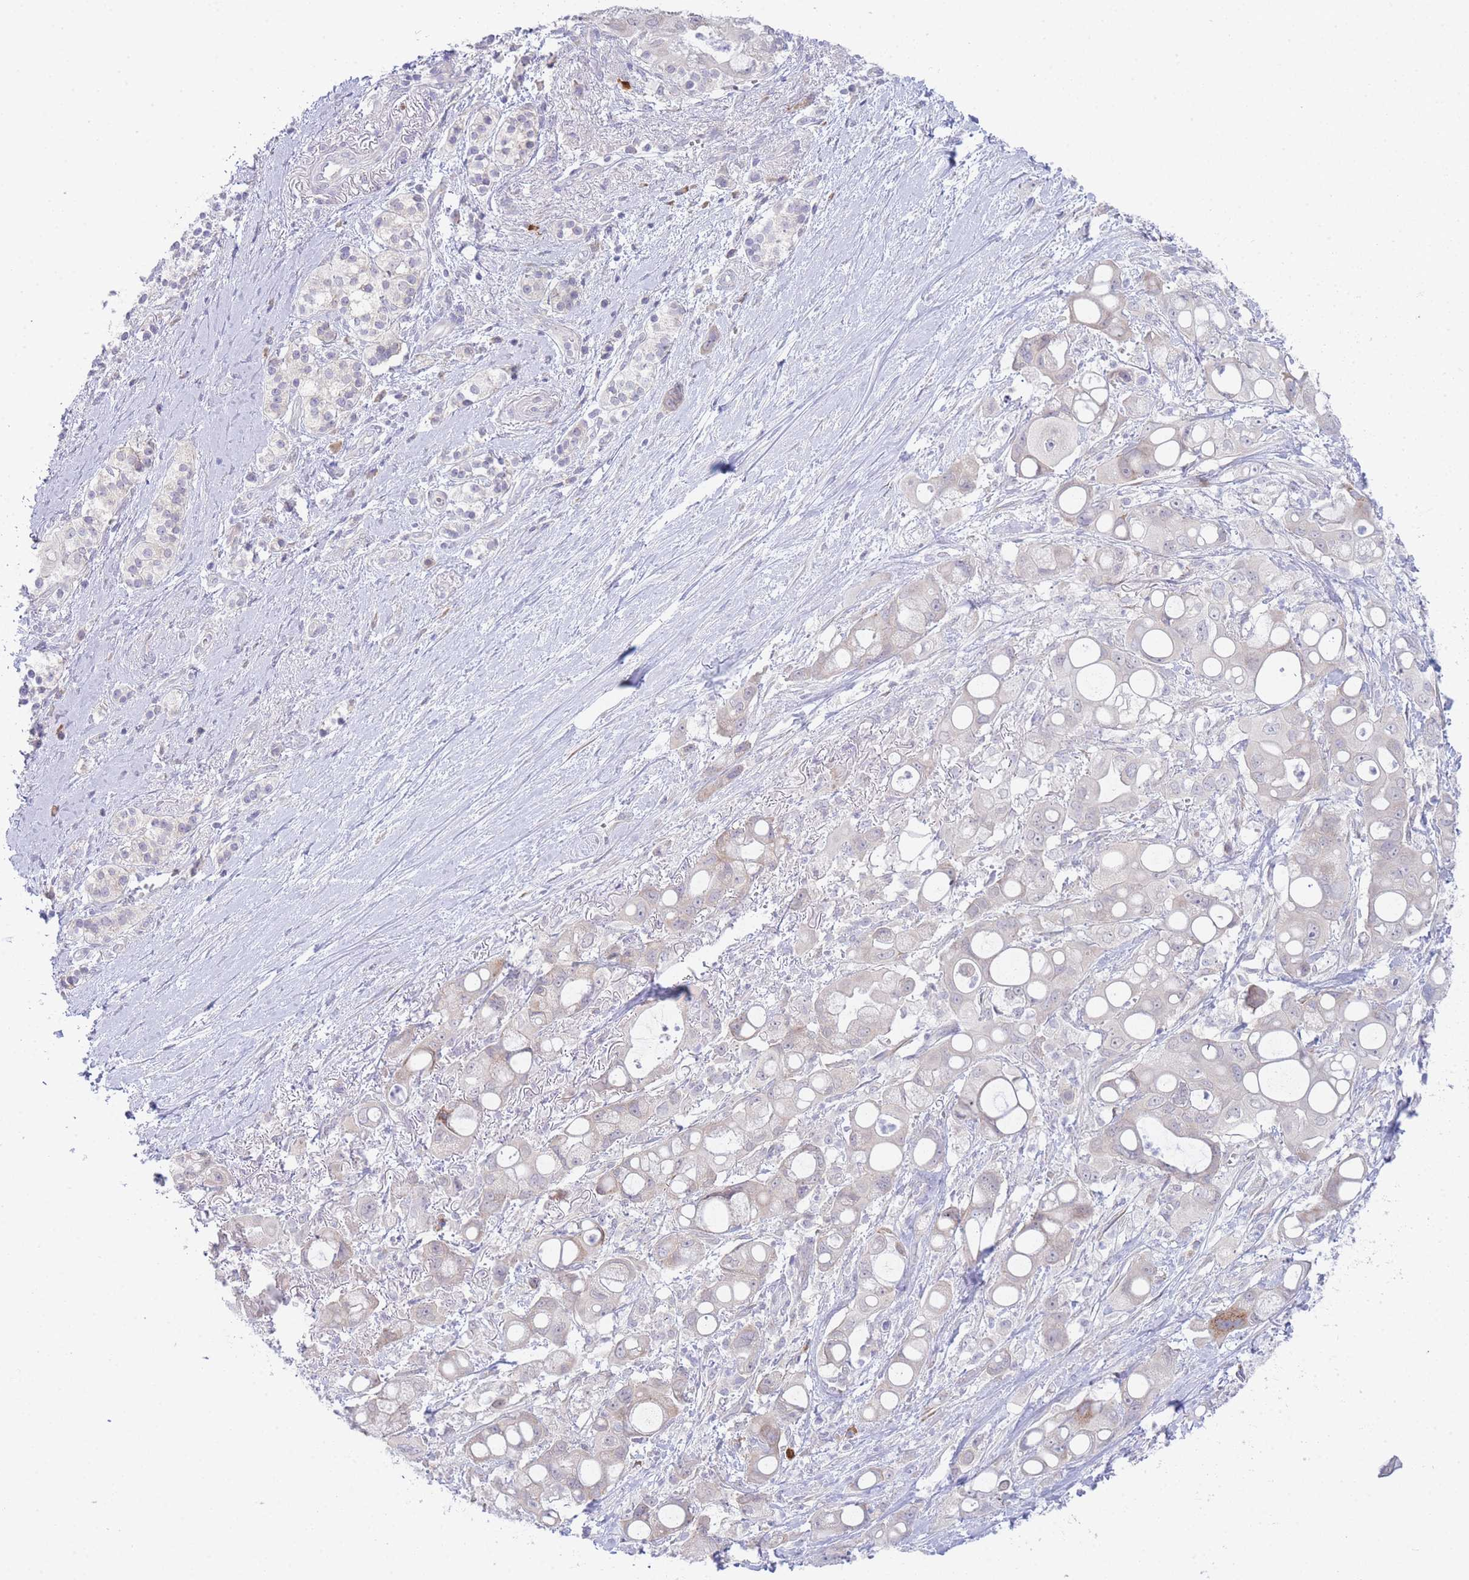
{"staining": {"intensity": "negative", "quantity": "none", "location": "none"}, "tissue": "pancreatic cancer", "cell_type": "Tumor cells", "image_type": "cancer", "snomed": [{"axis": "morphology", "description": "Adenocarcinoma, NOS"}, {"axis": "topography", "description": "Pancreas"}], "caption": "Pancreatic cancer (adenocarcinoma) stained for a protein using immunohistochemistry (IHC) exhibits no expression tumor cells.", "gene": "ZNF510", "patient": {"sex": "male", "age": 68}}